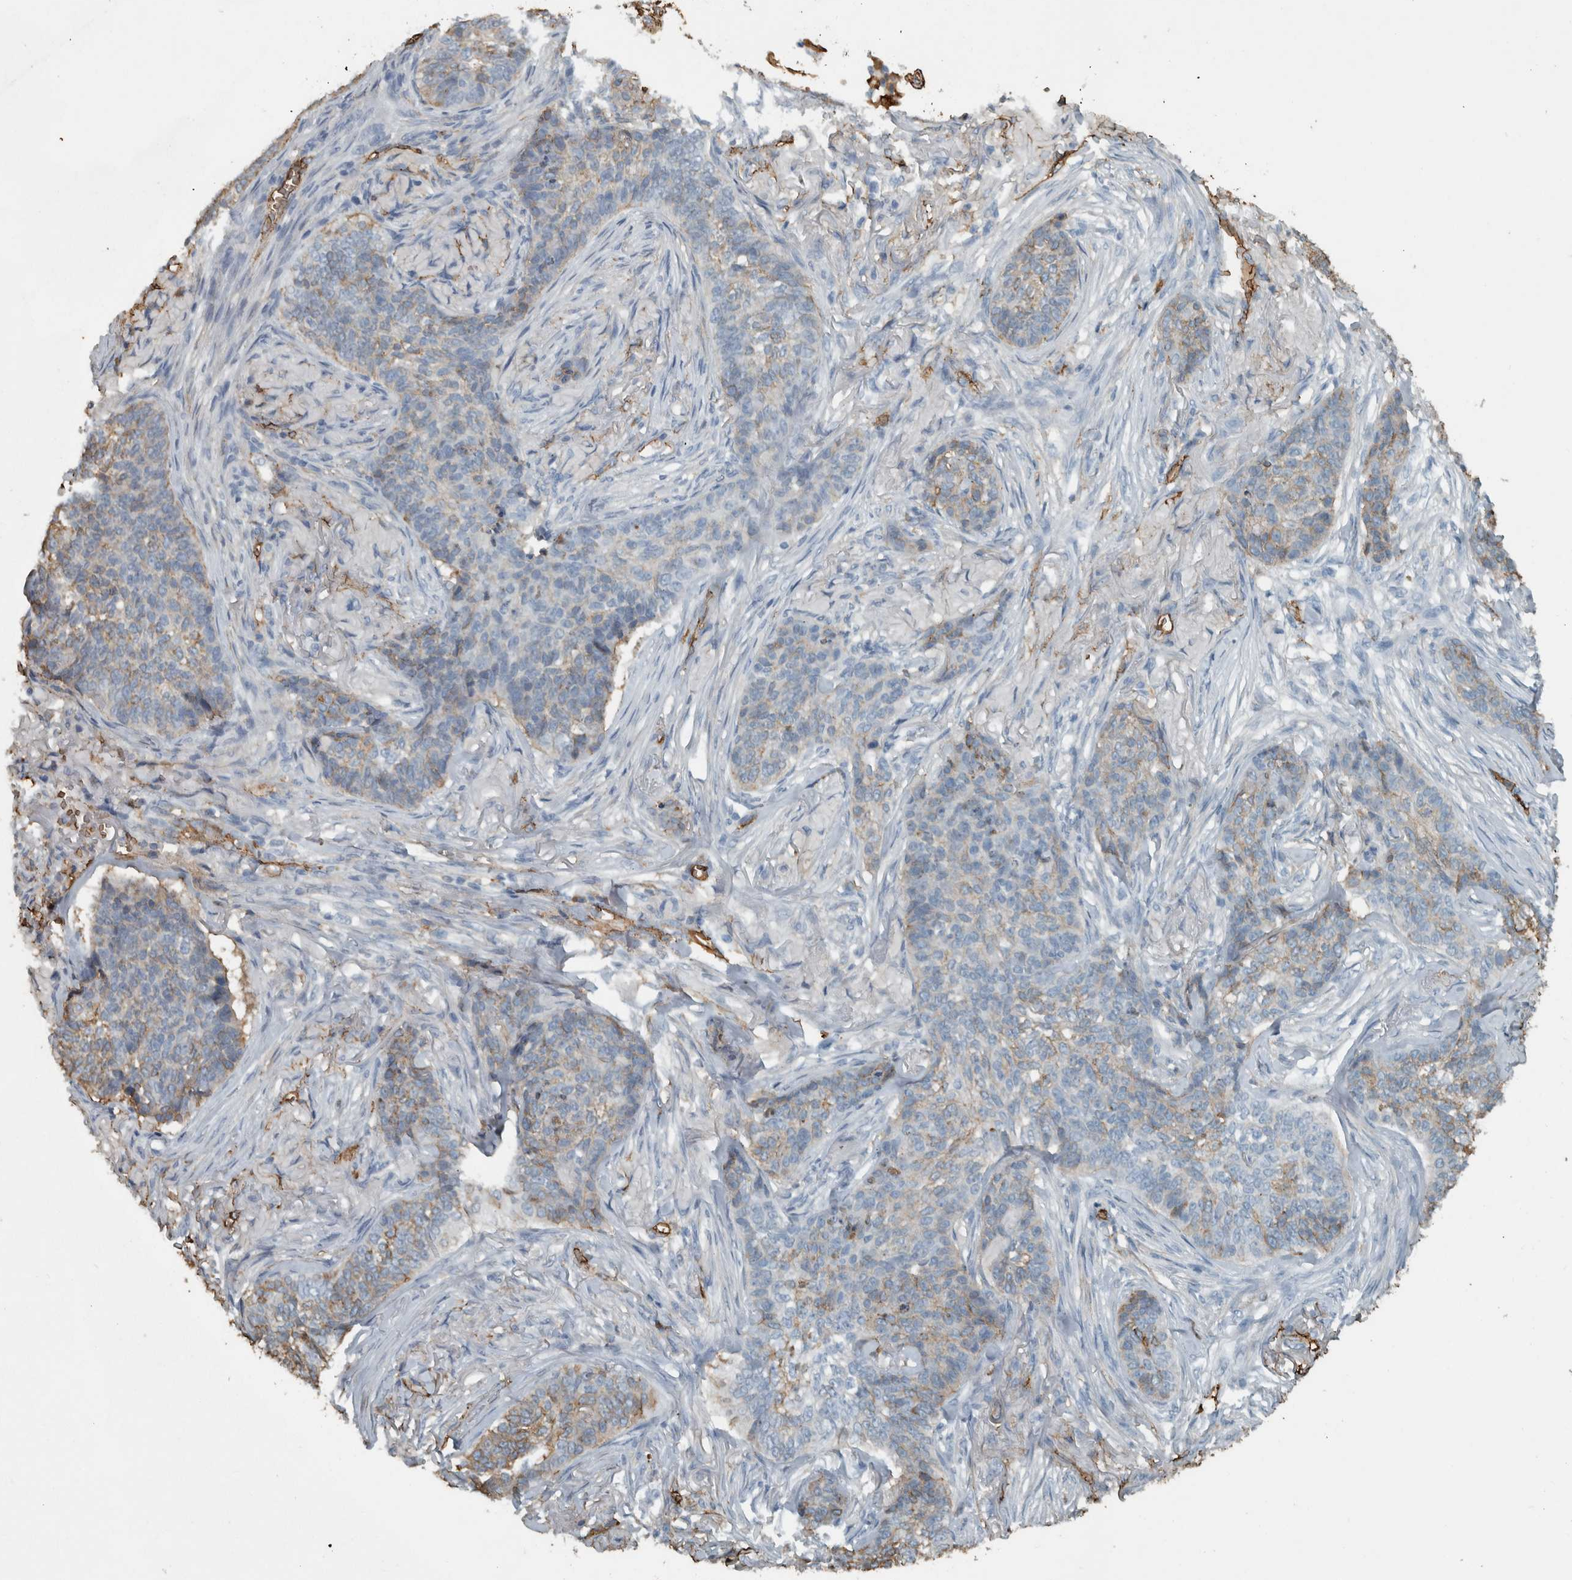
{"staining": {"intensity": "weak", "quantity": "<25%", "location": "cytoplasmic/membranous"}, "tissue": "skin cancer", "cell_type": "Tumor cells", "image_type": "cancer", "snomed": [{"axis": "morphology", "description": "Basal cell carcinoma"}, {"axis": "topography", "description": "Skin"}], "caption": "Immunohistochemistry photomicrograph of neoplastic tissue: skin cancer (basal cell carcinoma) stained with DAB (3,3'-diaminobenzidine) exhibits no significant protein expression in tumor cells.", "gene": "LBP", "patient": {"sex": "male", "age": 85}}